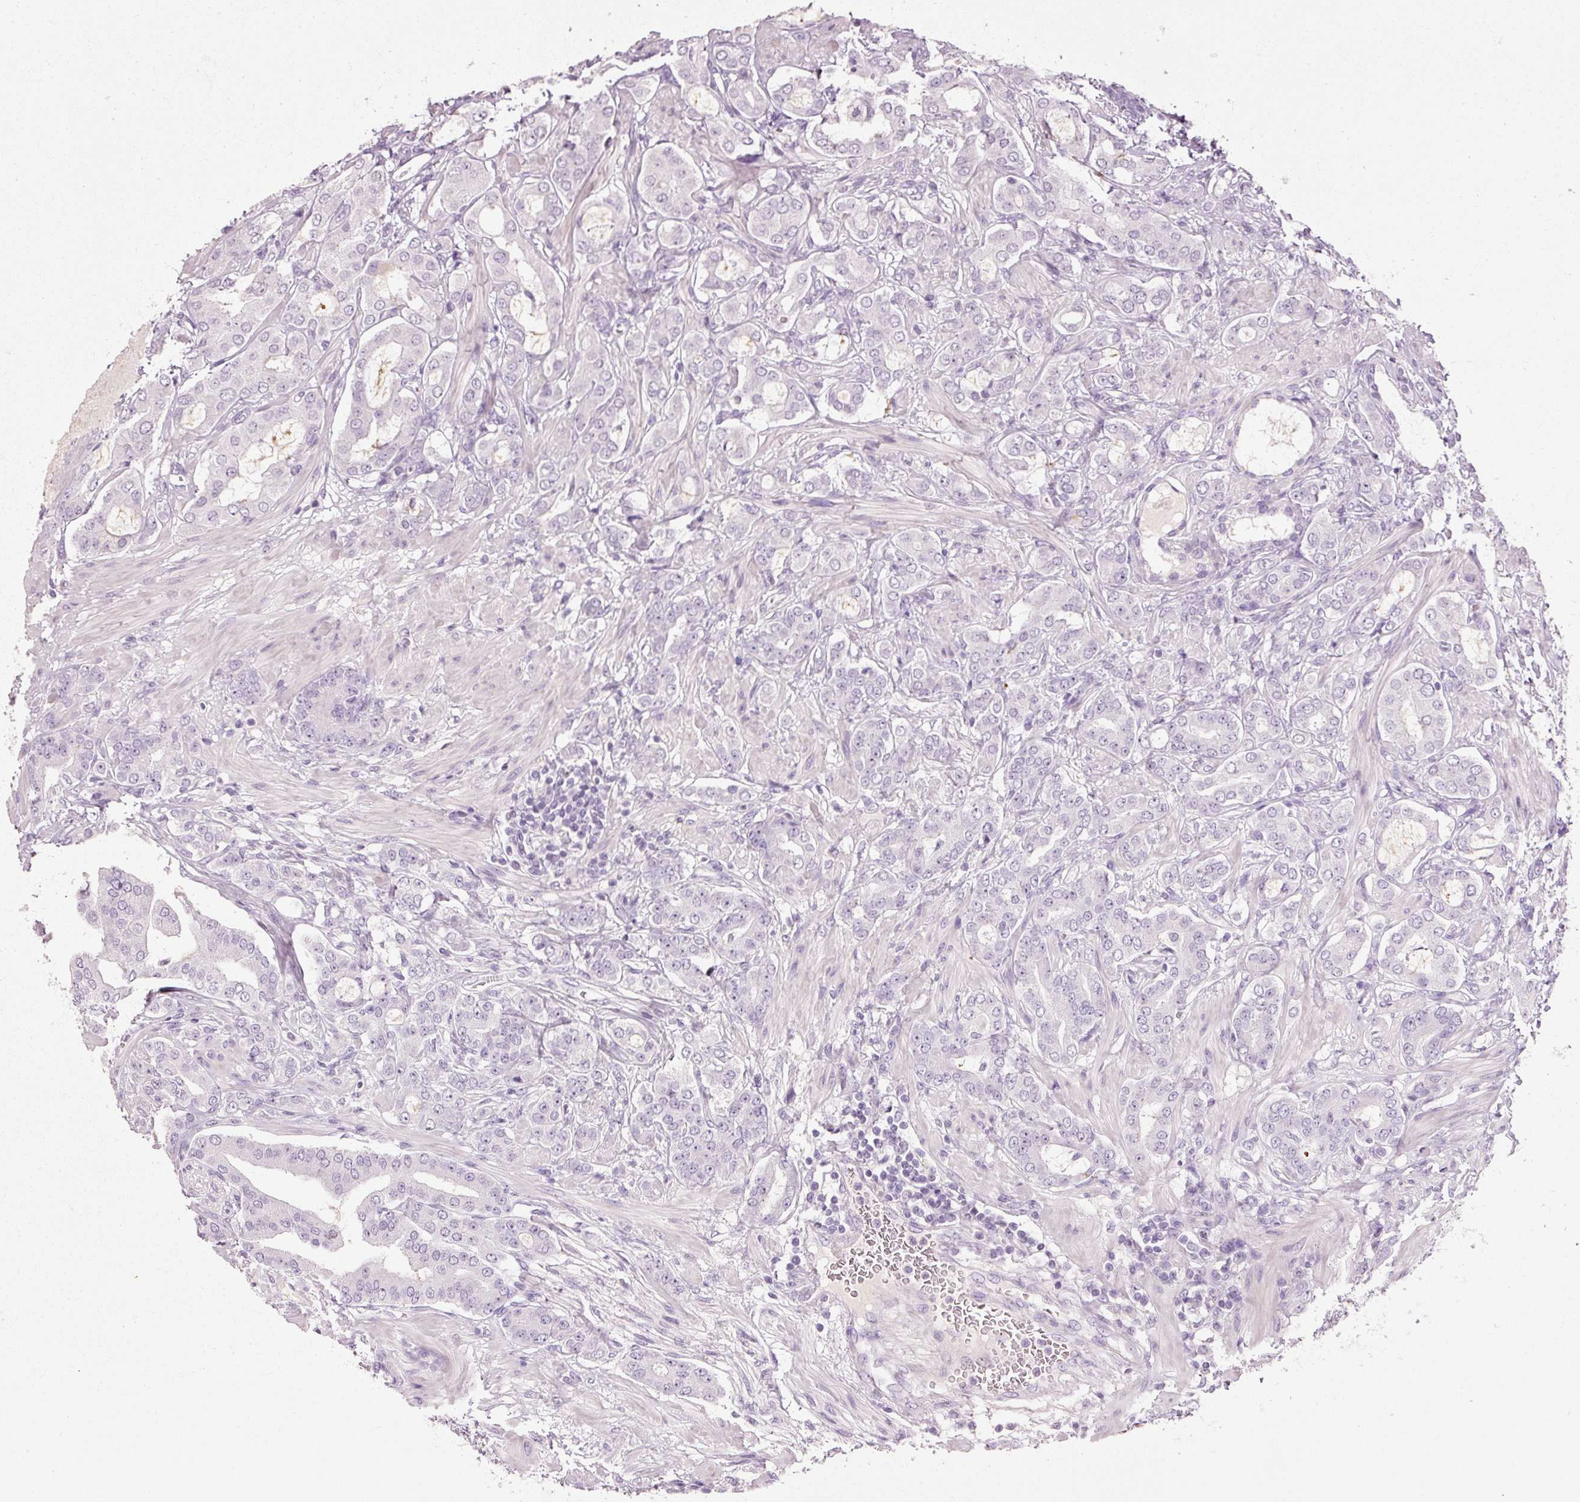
{"staining": {"intensity": "negative", "quantity": "none", "location": "none"}, "tissue": "prostate cancer", "cell_type": "Tumor cells", "image_type": "cancer", "snomed": [{"axis": "morphology", "description": "Adenocarcinoma, Low grade"}, {"axis": "topography", "description": "Prostate"}], "caption": "Tumor cells are negative for brown protein staining in prostate cancer (low-grade adenocarcinoma).", "gene": "MUC5AC", "patient": {"sex": "male", "age": 57}}